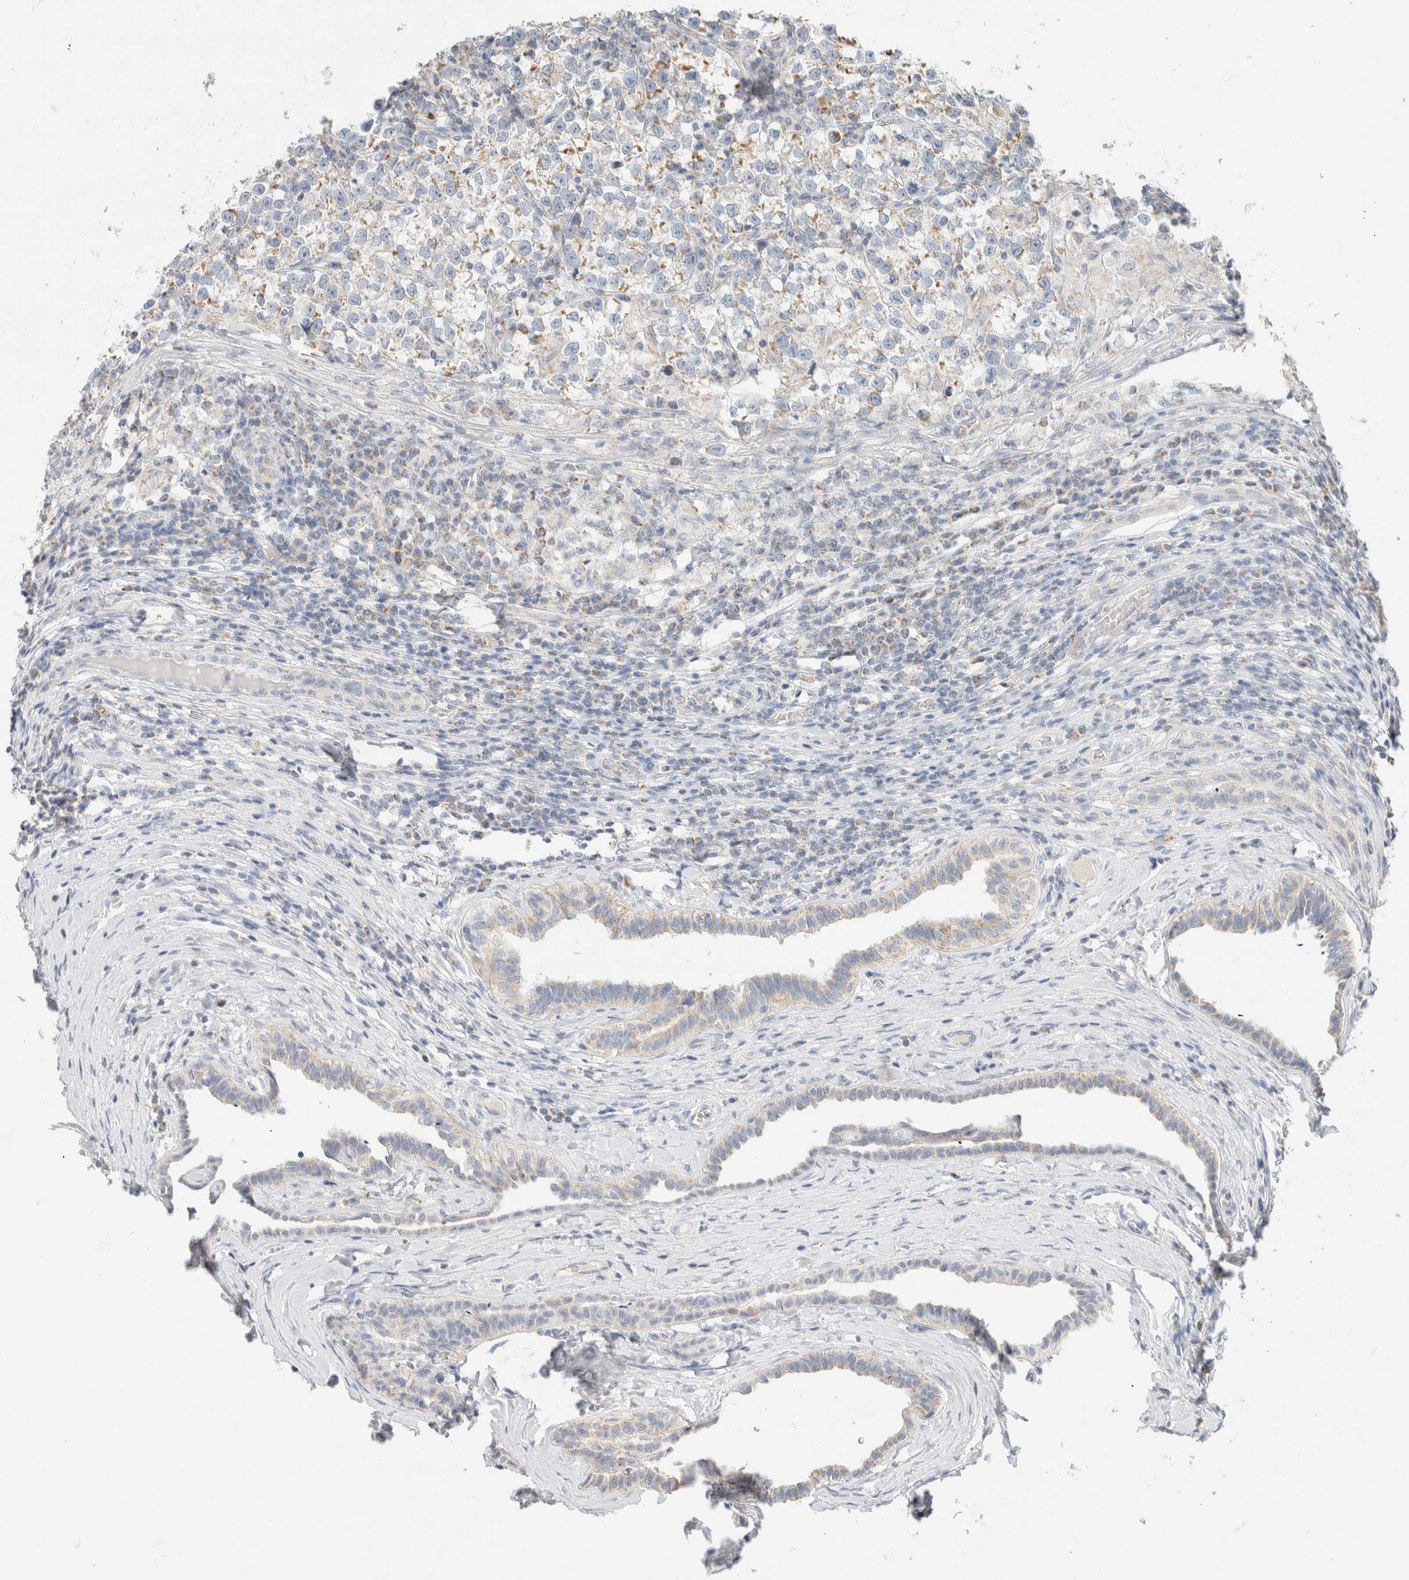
{"staining": {"intensity": "negative", "quantity": "none", "location": "none"}, "tissue": "testis cancer", "cell_type": "Tumor cells", "image_type": "cancer", "snomed": [{"axis": "morphology", "description": "Normal tissue, NOS"}, {"axis": "morphology", "description": "Seminoma, NOS"}, {"axis": "topography", "description": "Testis"}], "caption": "High magnification brightfield microscopy of testis cancer (seminoma) stained with DAB (brown) and counterstained with hematoxylin (blue): tumor cells show no significant staining.", "gene": "HDHD3", "patient": {"sex": "male", "age": 43}}